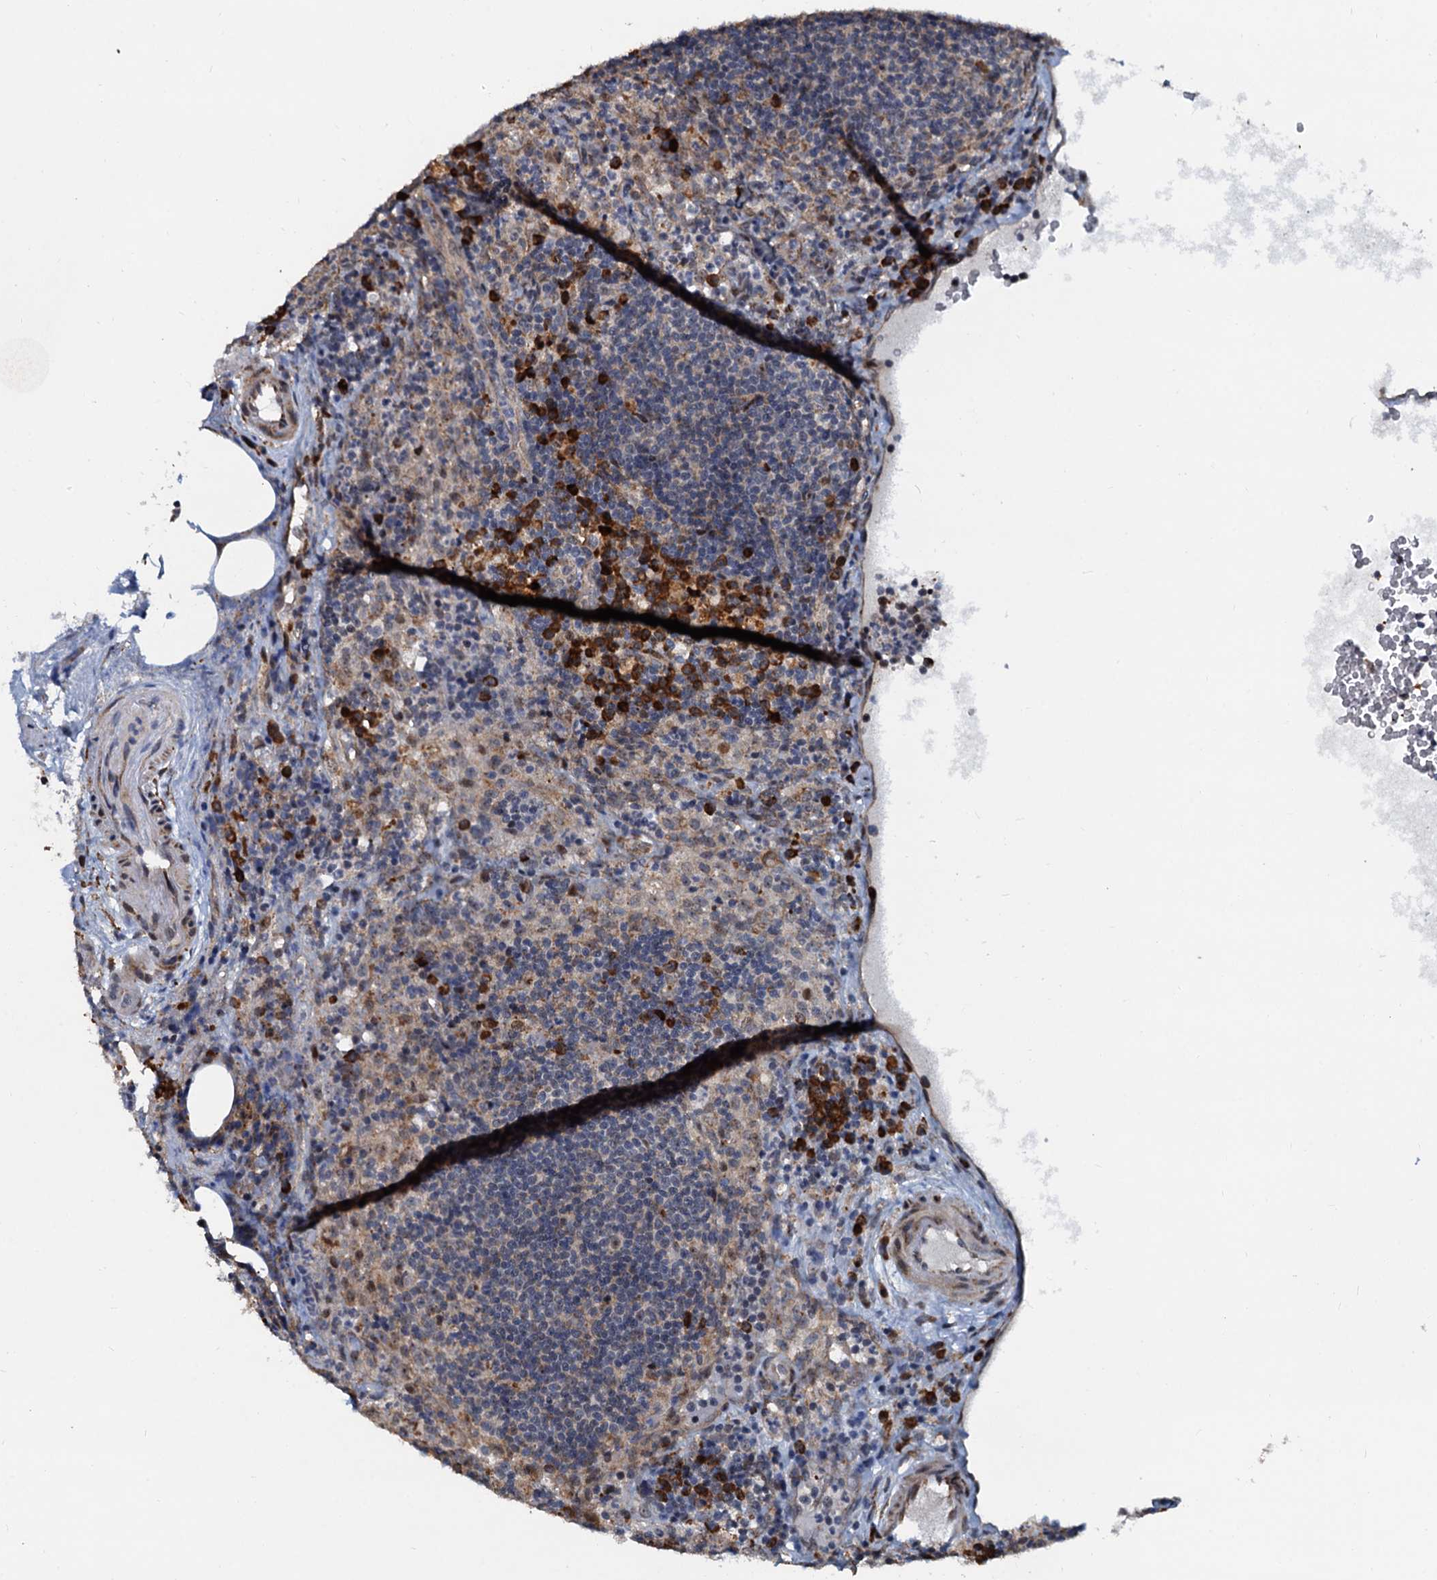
{"staining": {"intensity": "weak", "quantity": "<25%", "location": "cytoplasmic/membranous"}, "tissue": "lymph node", "cell_type": "Germinal center cells", "image_type": "normal", "snomed": [{"axis": "morphology", "description": "Normal tissue, NOS"}, {"axis": "topography", "description": "Lymph node"}], "caption": "High power microscopy histopathology image of an IHC histopathology image of benign lymph node, revealing no significant positivity in germinal center cells.", "gene": "DNAJC21", "patient": {"sex": "female", "age": 70}}